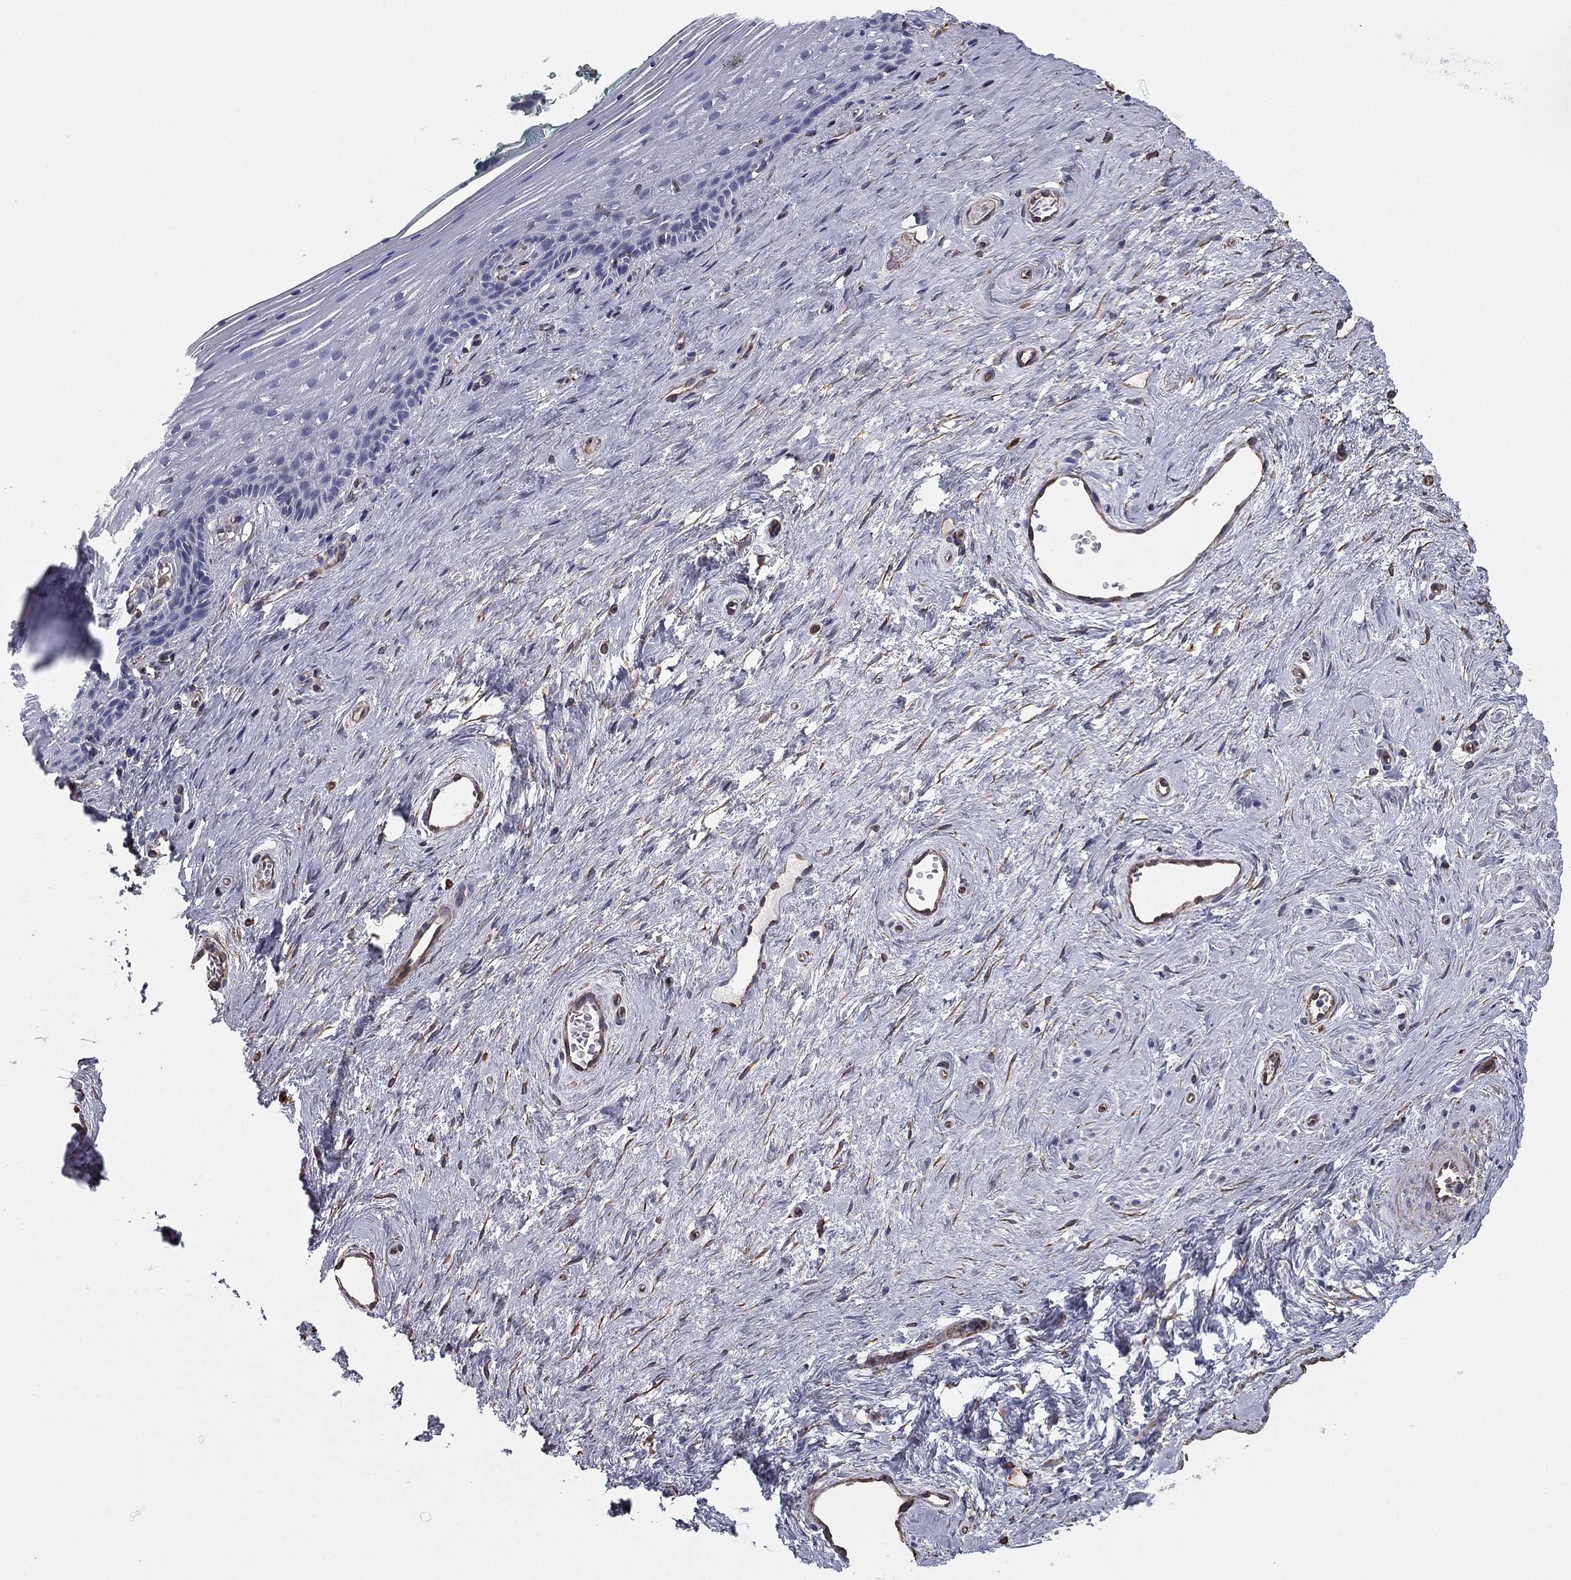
{"staining": {"intensity": "negative", "quantity": "none", "location": "none"}, "tissue": "vagina", "cell_type": "Squamous epithelial cells", "image_type": "normal", "snomed": [{"axis": "morphology", "description": "Normal tissue, NOS"}, {"axis": "topography", "description": "Vagina"}], "caption": "Vagina was stained to show a protein in brown. There is no significant expression in squamous epithelial cells. The staining is performed using DAB (3,3'-diaminobenzidine) brown chromogen with nuclei counter-stained in using hematoxylin.", "gene": "SCUBE1", "patient": {"sex": "female", "age": 45}}